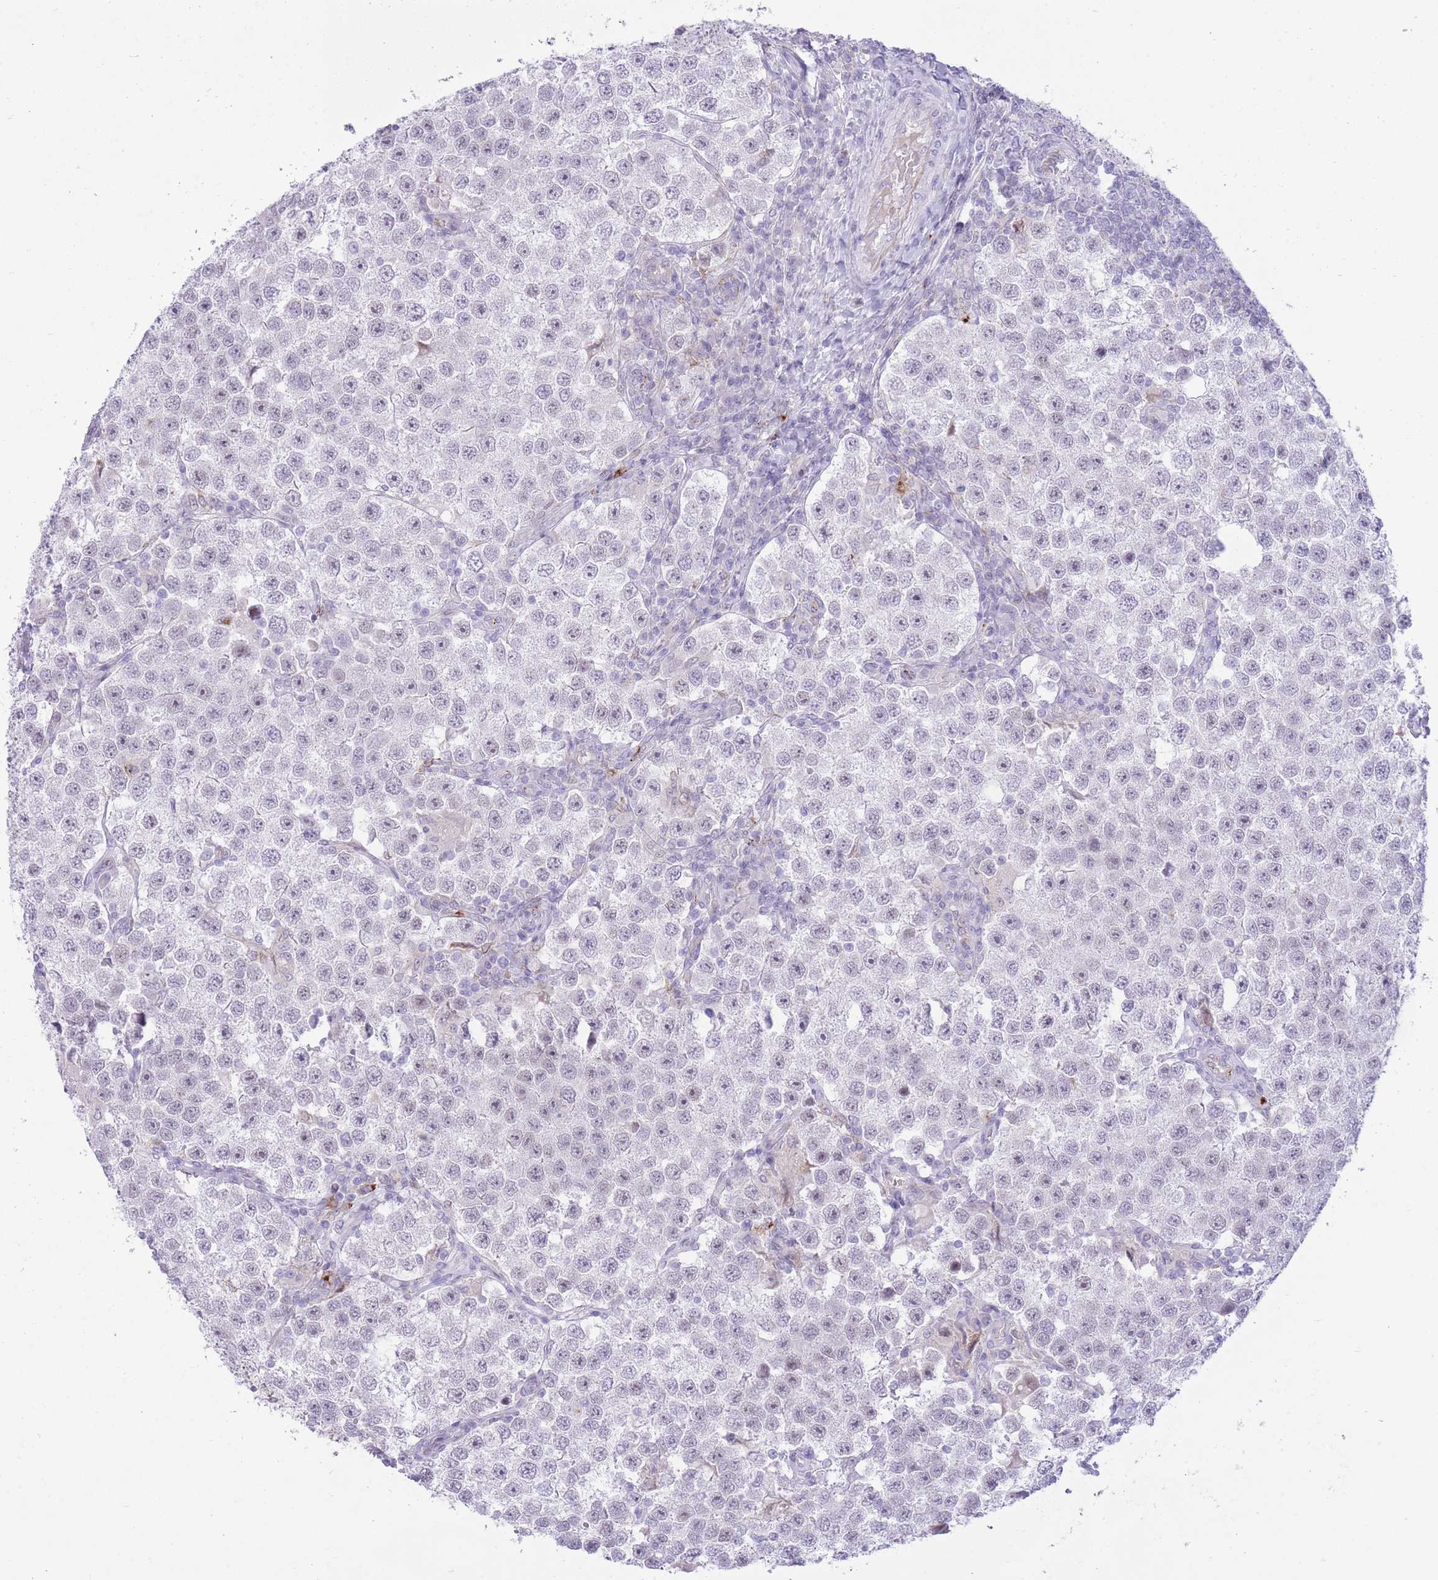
{"staining": {"intensity": "weak", "quantity": "25%-75%", "location": "nuclear"}, "tissue": "testis cancer", "cell_type": "Tumor cells", "image_type": "cancer", "snomed": [{"axis": "morphology", "description": "Seminoma, NOS"}, {"axis": "topography", "description": "Testis"}], "caption": "Immunohistochemical staining of testis cancer (seminoma) shows weak nuclear protein positivity in about 25%-75% of tumor cells.", "gene": "MEIS3", "patient": {"sex": "male", "age": 37}}